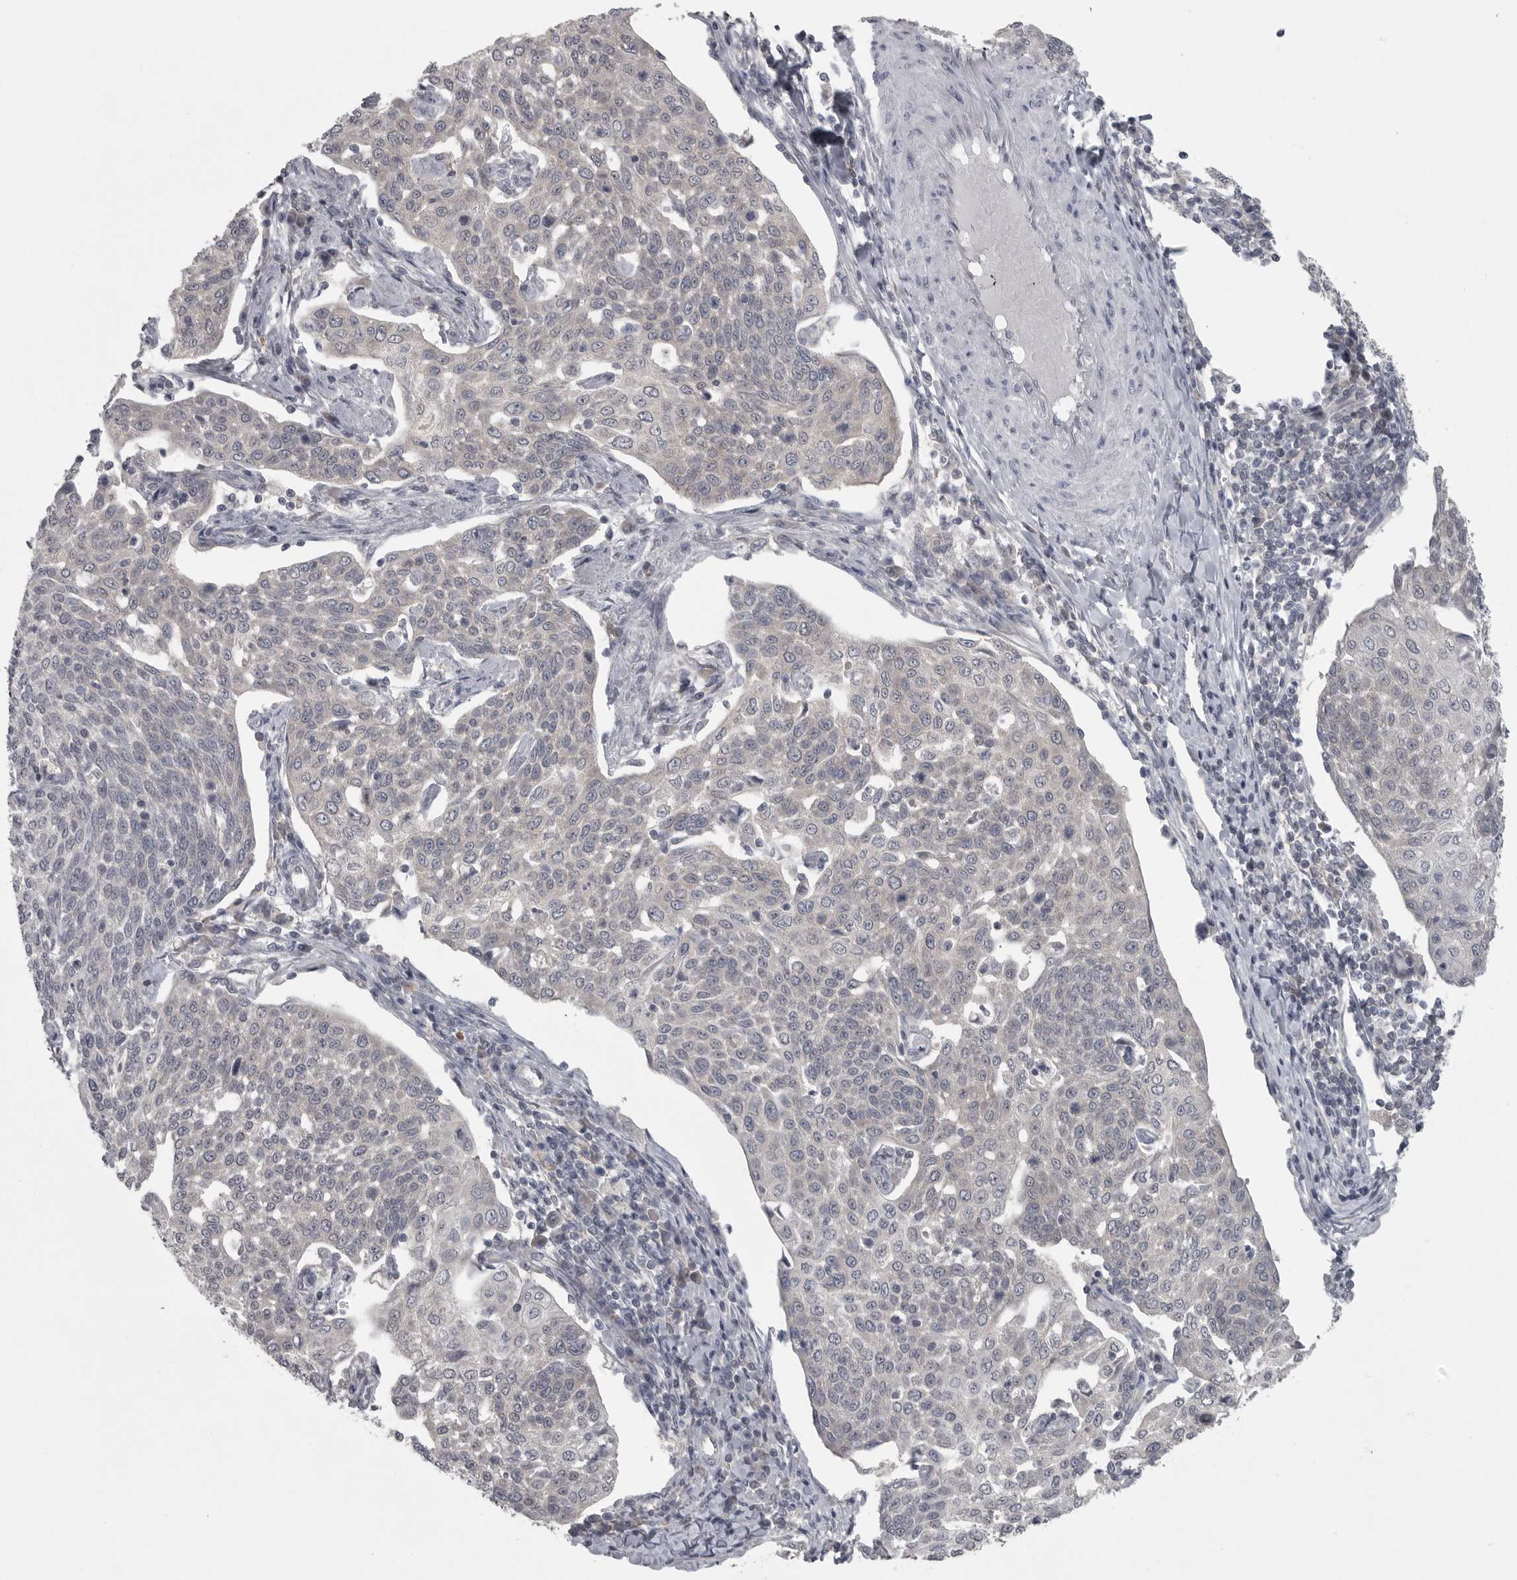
{"staining": {"intensity": "negative", "quantity": "none", "location": "none"}, "tissue": "cervical cancer", "cell_type": "Tumor cells", "image_type": "cancer", "snomed": [{"axis": "morphology", "description": "Squamous cell carcinoma, NOS"}, {"axis": "topography", "description": "Cervix"}], "caption": "This is a histopathology image of immunohistochemistry (IHC) staining of cervical squamous cell carcinoma, which shows no positivity in tumor cells. Nuclei are stained in blue.", "gene": "PHF13", "patient": {"sex": "female", "age": 34}}